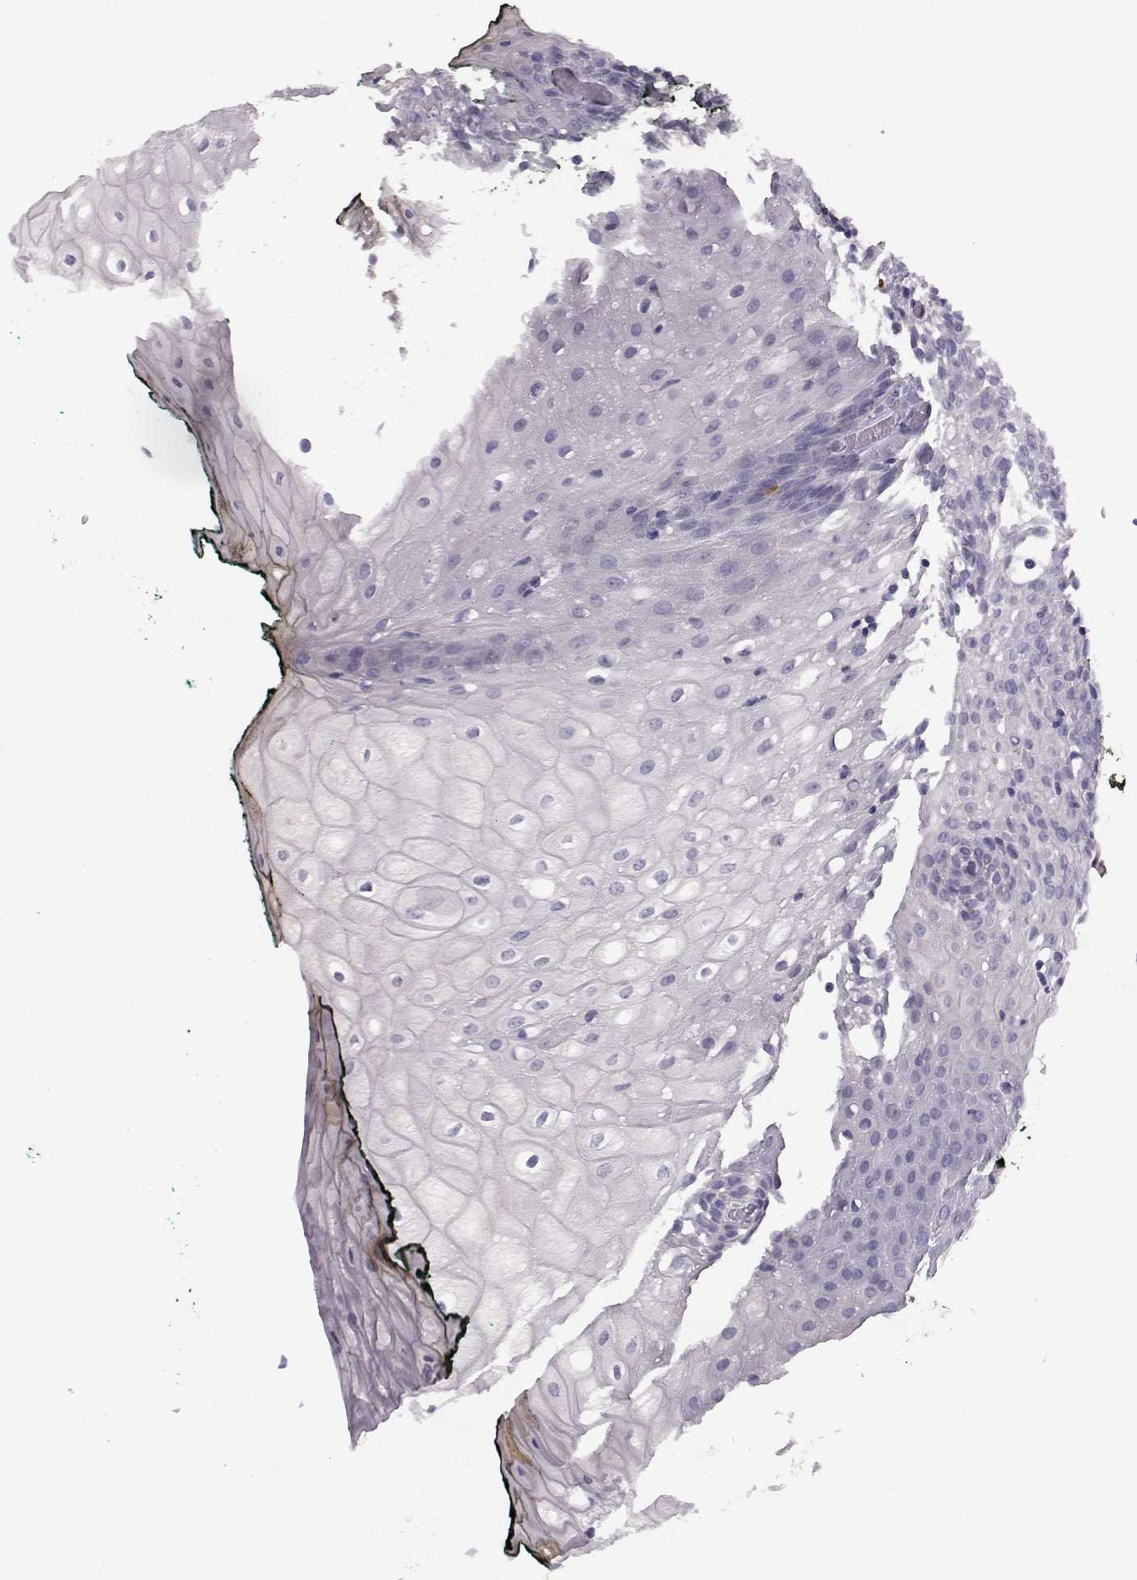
{"staining": {"intensity": "negative", "quantity": "none", "location": "none"}, "tissue": "oral mucosa", "cell_type": "Squamous epithelial cells", "image_type": "normal", "snomed": [{"axis": "morphology", "description": "Normal tissue, NOS"}, {"axis": "topography", "description": "Oral tissue"}, {"axis": "topography", "description": "Head-Neck"}], "caption": "Squamous epithelial cells show no significant staining in benign oral mucosa. Nuclei are stained in blue.", "gene": "ADGRG5", "patient": {"sex": "female", "age": 68}}